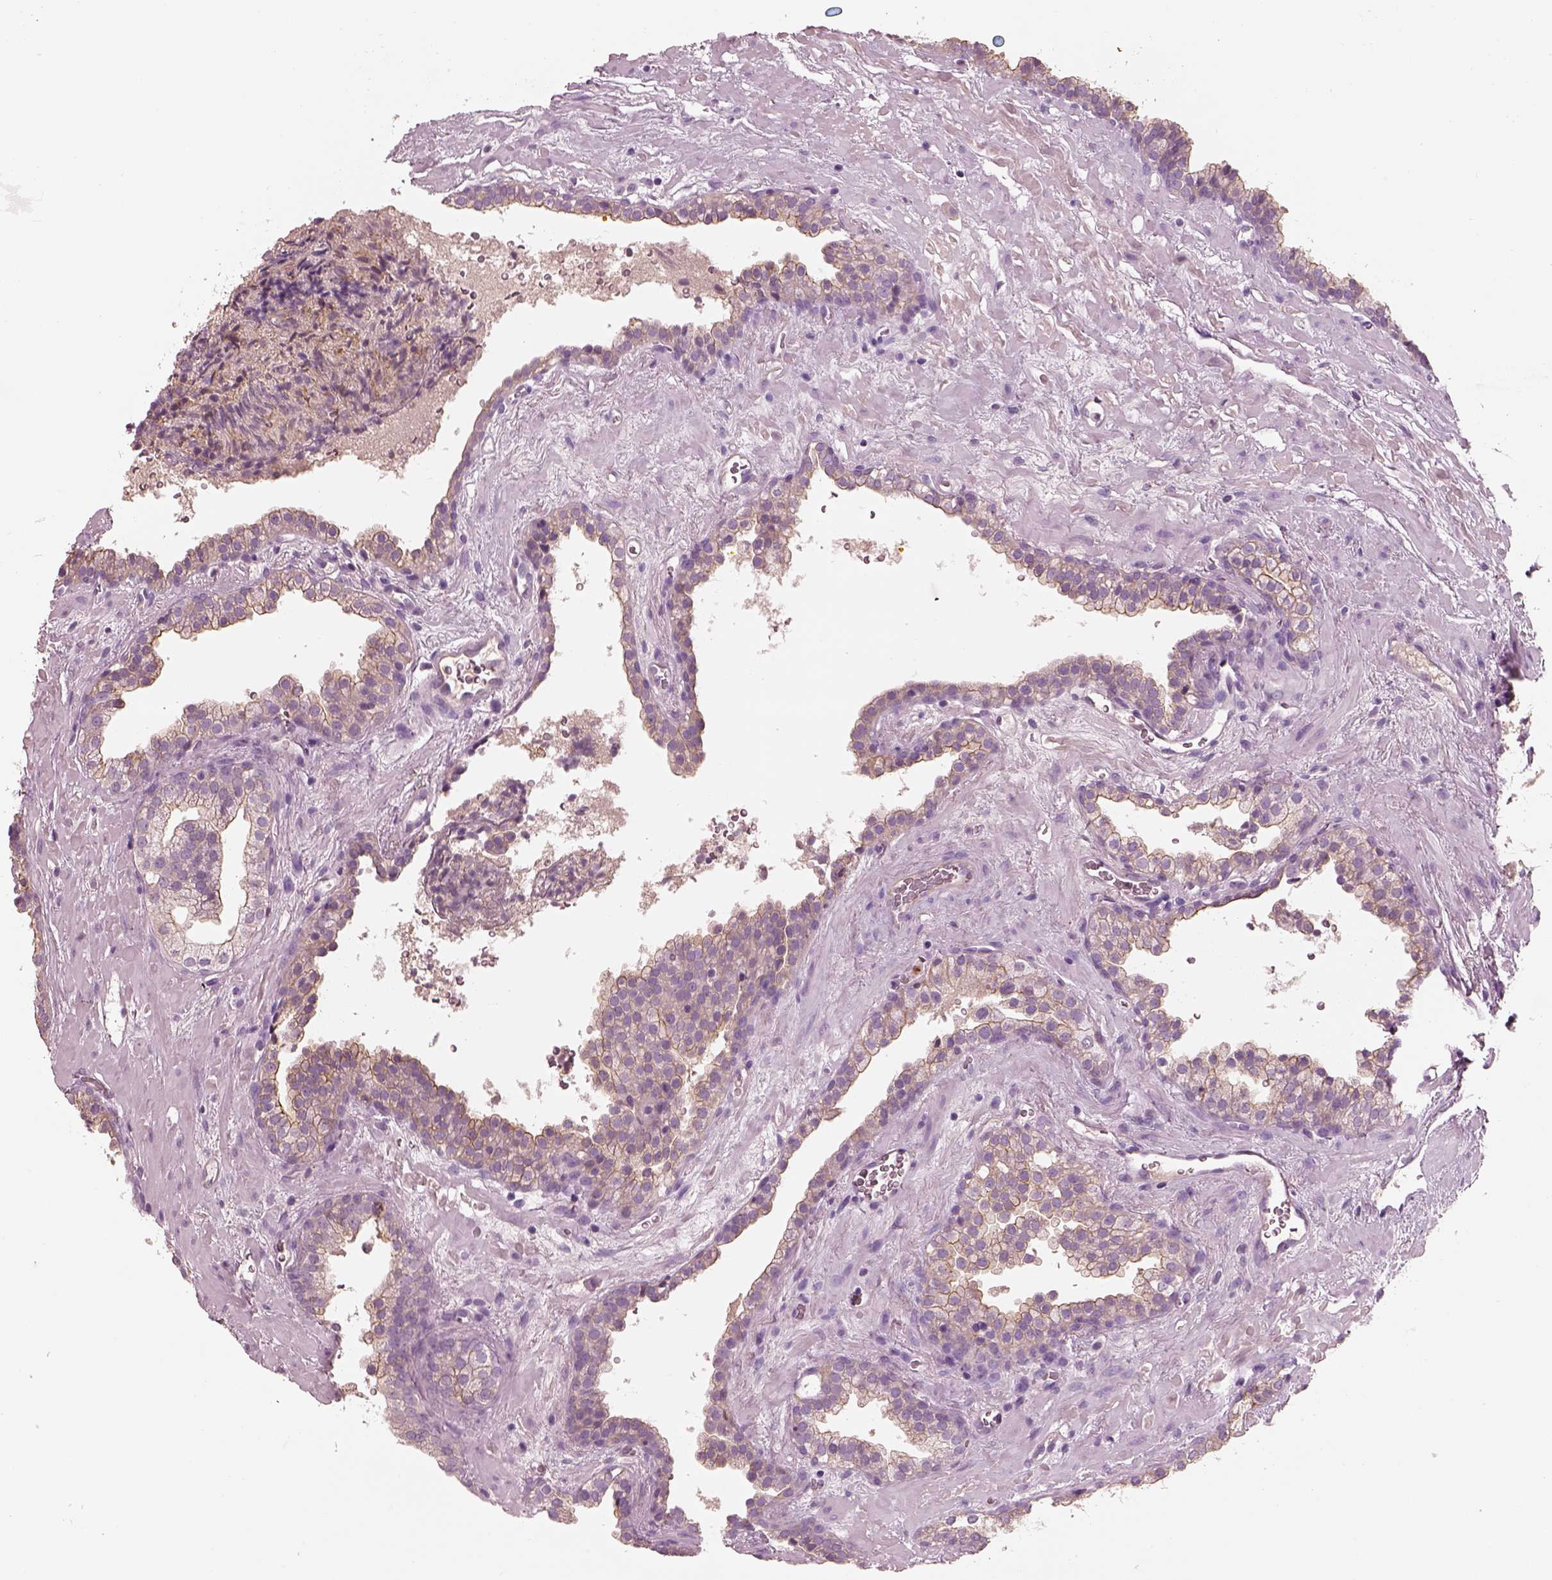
{"staining": {"intensity": "weak", "quantity": "25%-75%", "location": "cytoplasmic/membranous"}, "tissue": "prostate cancer", "cell_type": "Tumor cells", "image_type": "cancer", "snomed": [{"axis": "morphology", "description": "Adenocarcinoma, NOS"}, {"axis": "topography", "description": "Prostate"}], "caption": "Tumor cells demonstrate low levels of weak cytoplasmic/membranous expression in approximately 25%-75% of cells in prostate cancer (adenocarcinoma).", "gene": "IGLL1", "patient": {"sex": "male", "age": 66}}